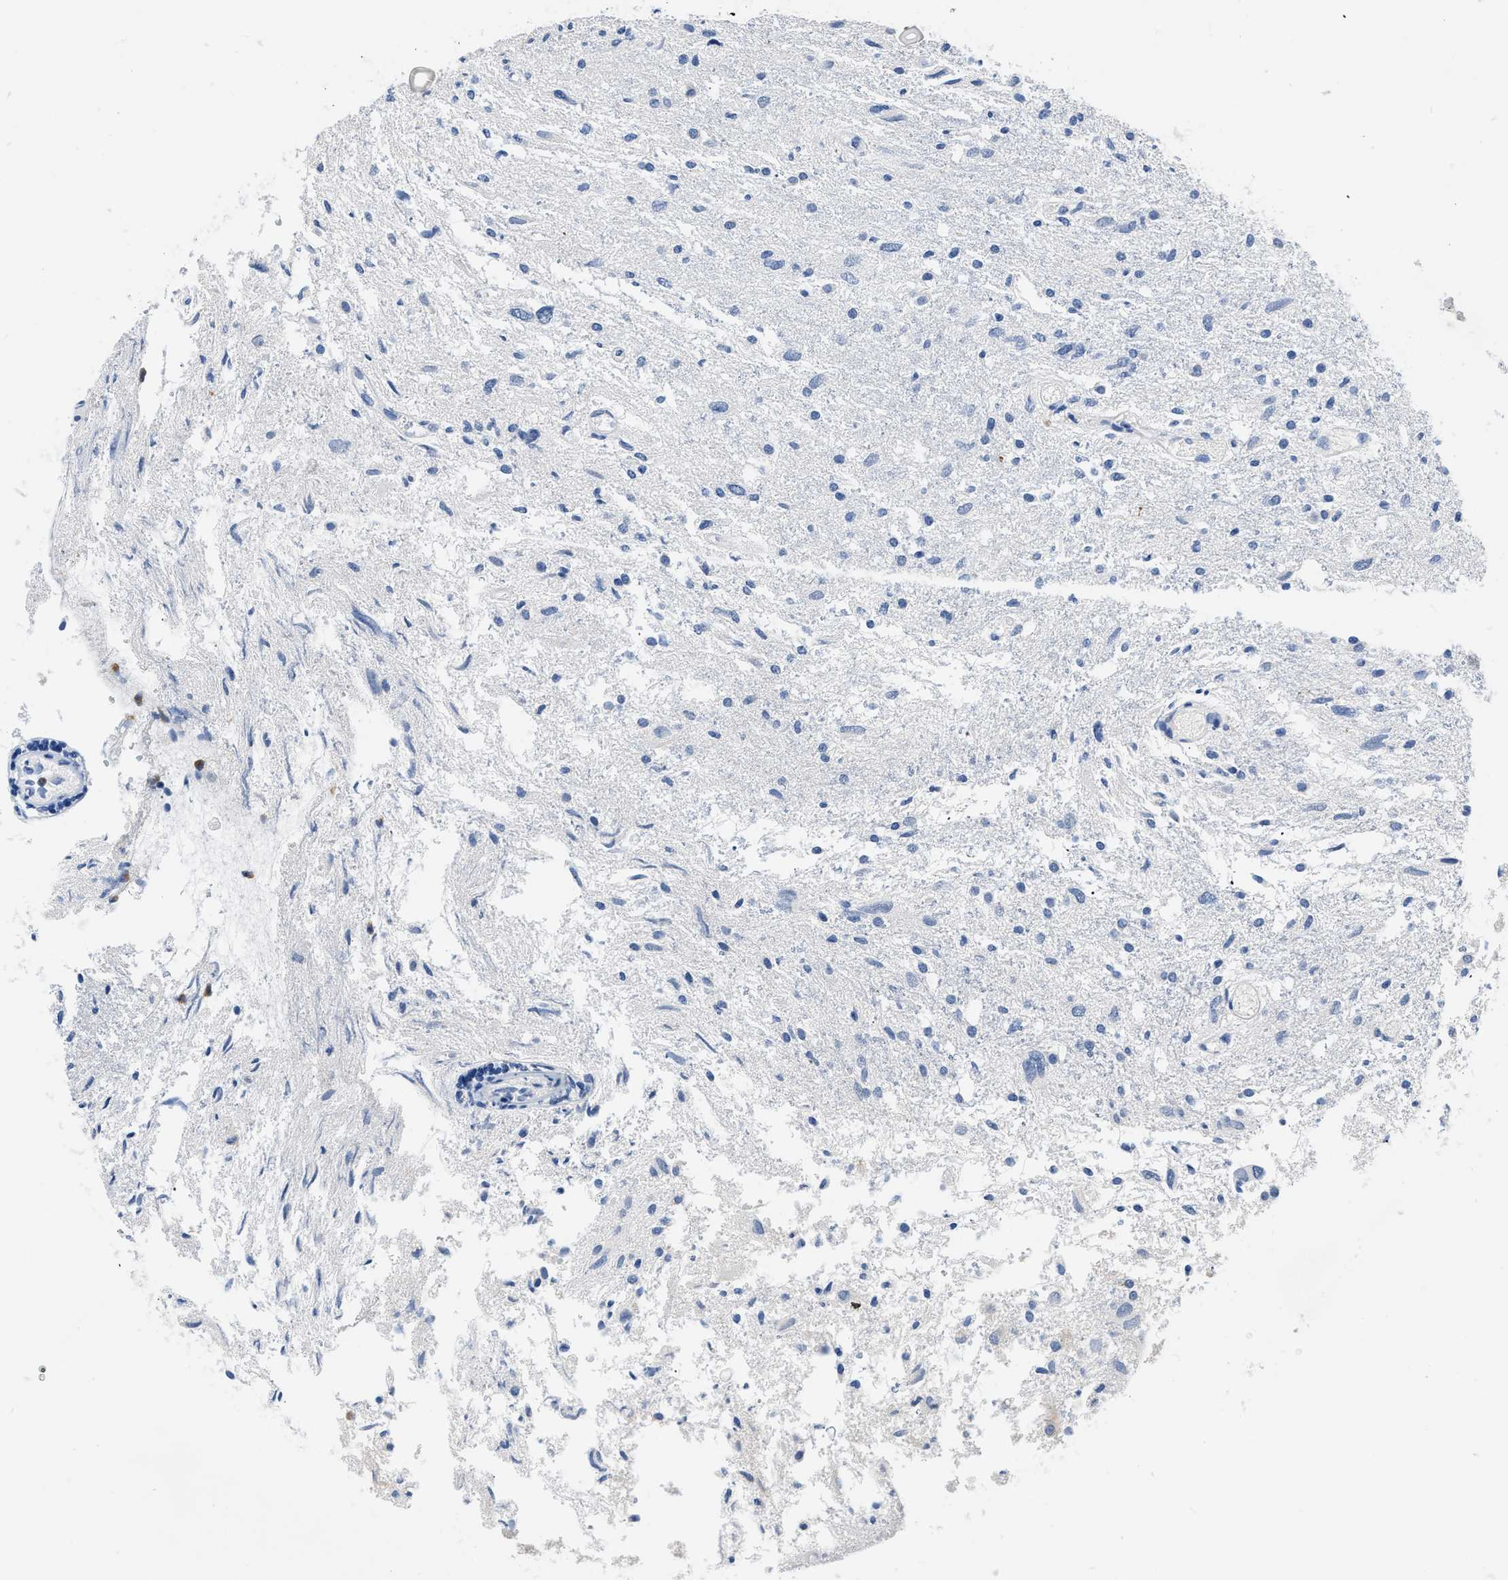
{"staining": {"intensity": "negative", "quantity": "none", "location": "none"}, "tissue": "glioma", "cell_type": "Tumor cells", "image_type": "cancer", "snomed": [{"axis": "morphology", "description": "Glioma, malignant, High grade"}, {"axis": "topography", "description": "Brain"}], "caption": "The micrograph exhibits no significant staining in tumor cells of glioma.", "gene": "BOLL", "patient": {"sex": "female", "age": 59}}